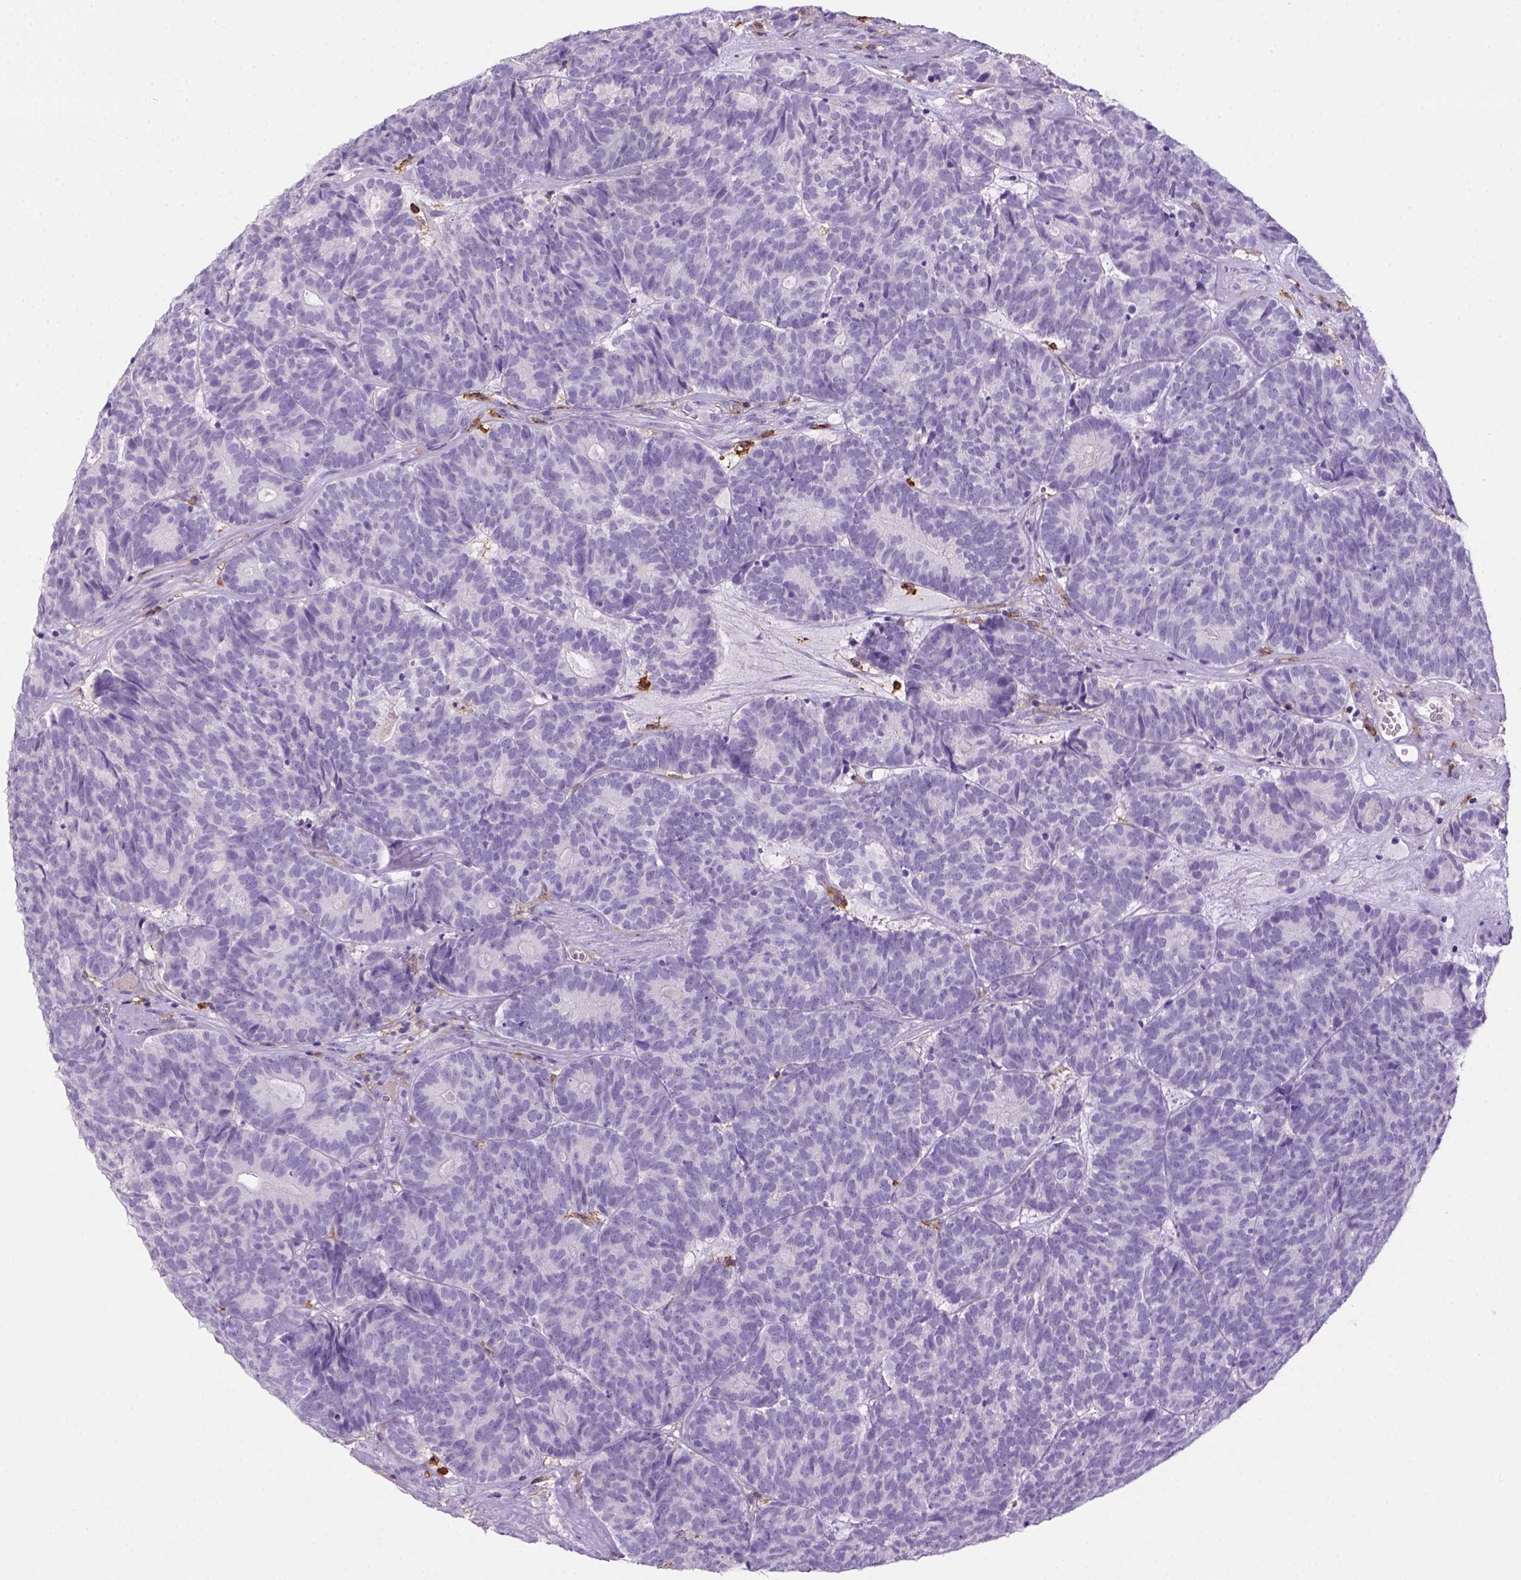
{"staining": {"intensity": "negative", "quantity": "none", "location": "none"}, "tissue": "head and neck cancer", "cell_type": "Tumor cells", "image_type": "cancer", "snomed": [{"axis": "morphology", "description": "Adenocarcinoma, NOS"}, {"axis": "topography", "description": "Head-Neck"}], "caption": "Immunohistochemical staining of human head and neck cancer (adenocarcinoma) displays no significant positivity in tumor cells.", "gene": "CD14", "patient": {"sex": "female", "age": 81}}